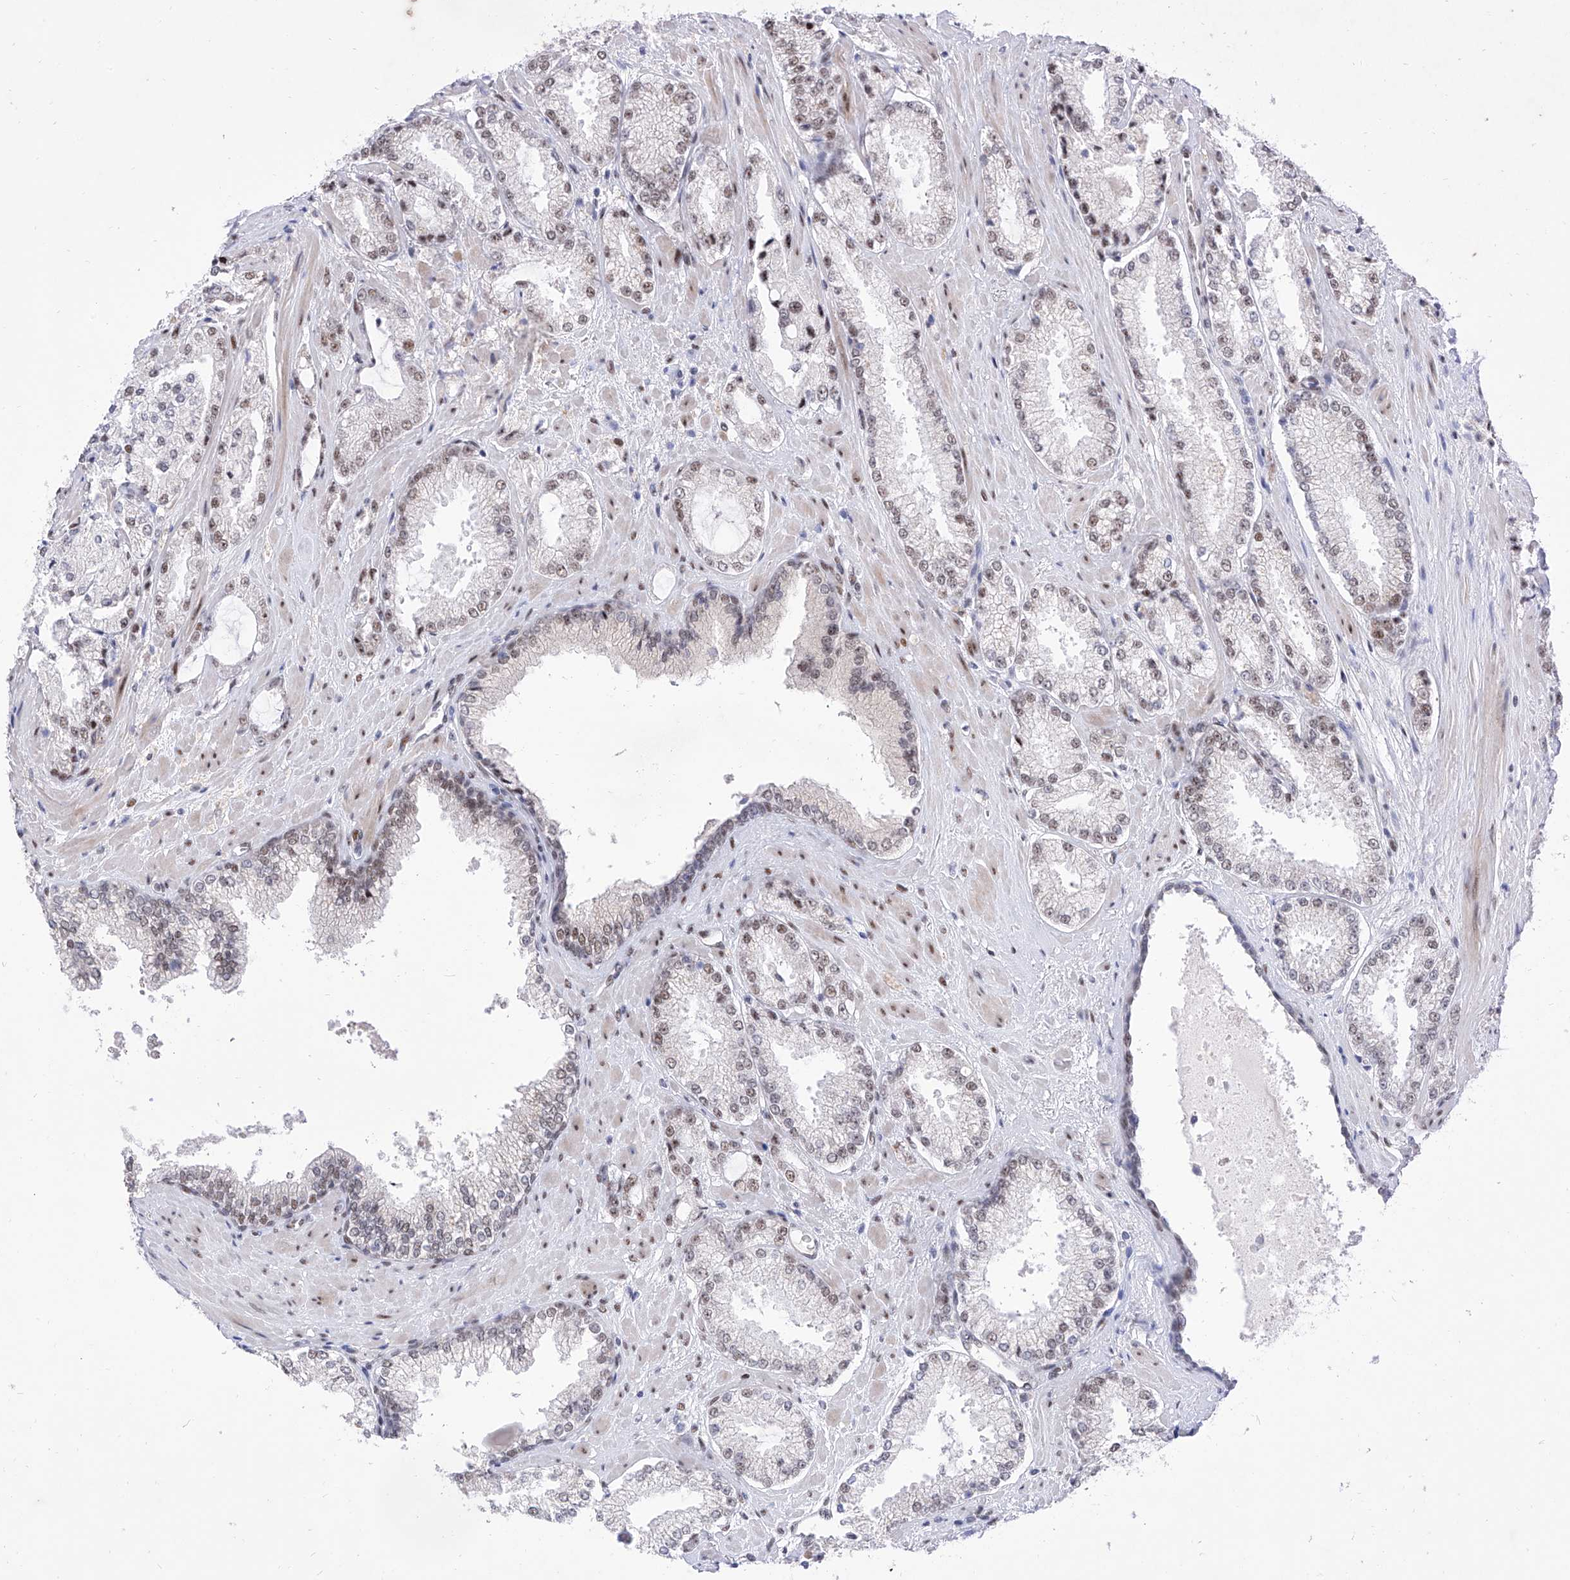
{"staining": {"intensity": "weak", "quantity": "25%-75%", "location": "nuclear"}, "tissue": "prostate cancer", "cell_type": "Tumor cells", "image_type": "cancer", "snomed": [{"axis": "morphology", "description": "Adenocarcinoma, High grade"}, {"axis": "topography", "description": "Prostate"}], "caption": "This is an image of IHC staining of prostate high-grade adenocarcinoma, which shows weak staining in the nuclear of tumor cells.", "gene": "ATN1", "patient": {"sex": "male", "age": 73}}